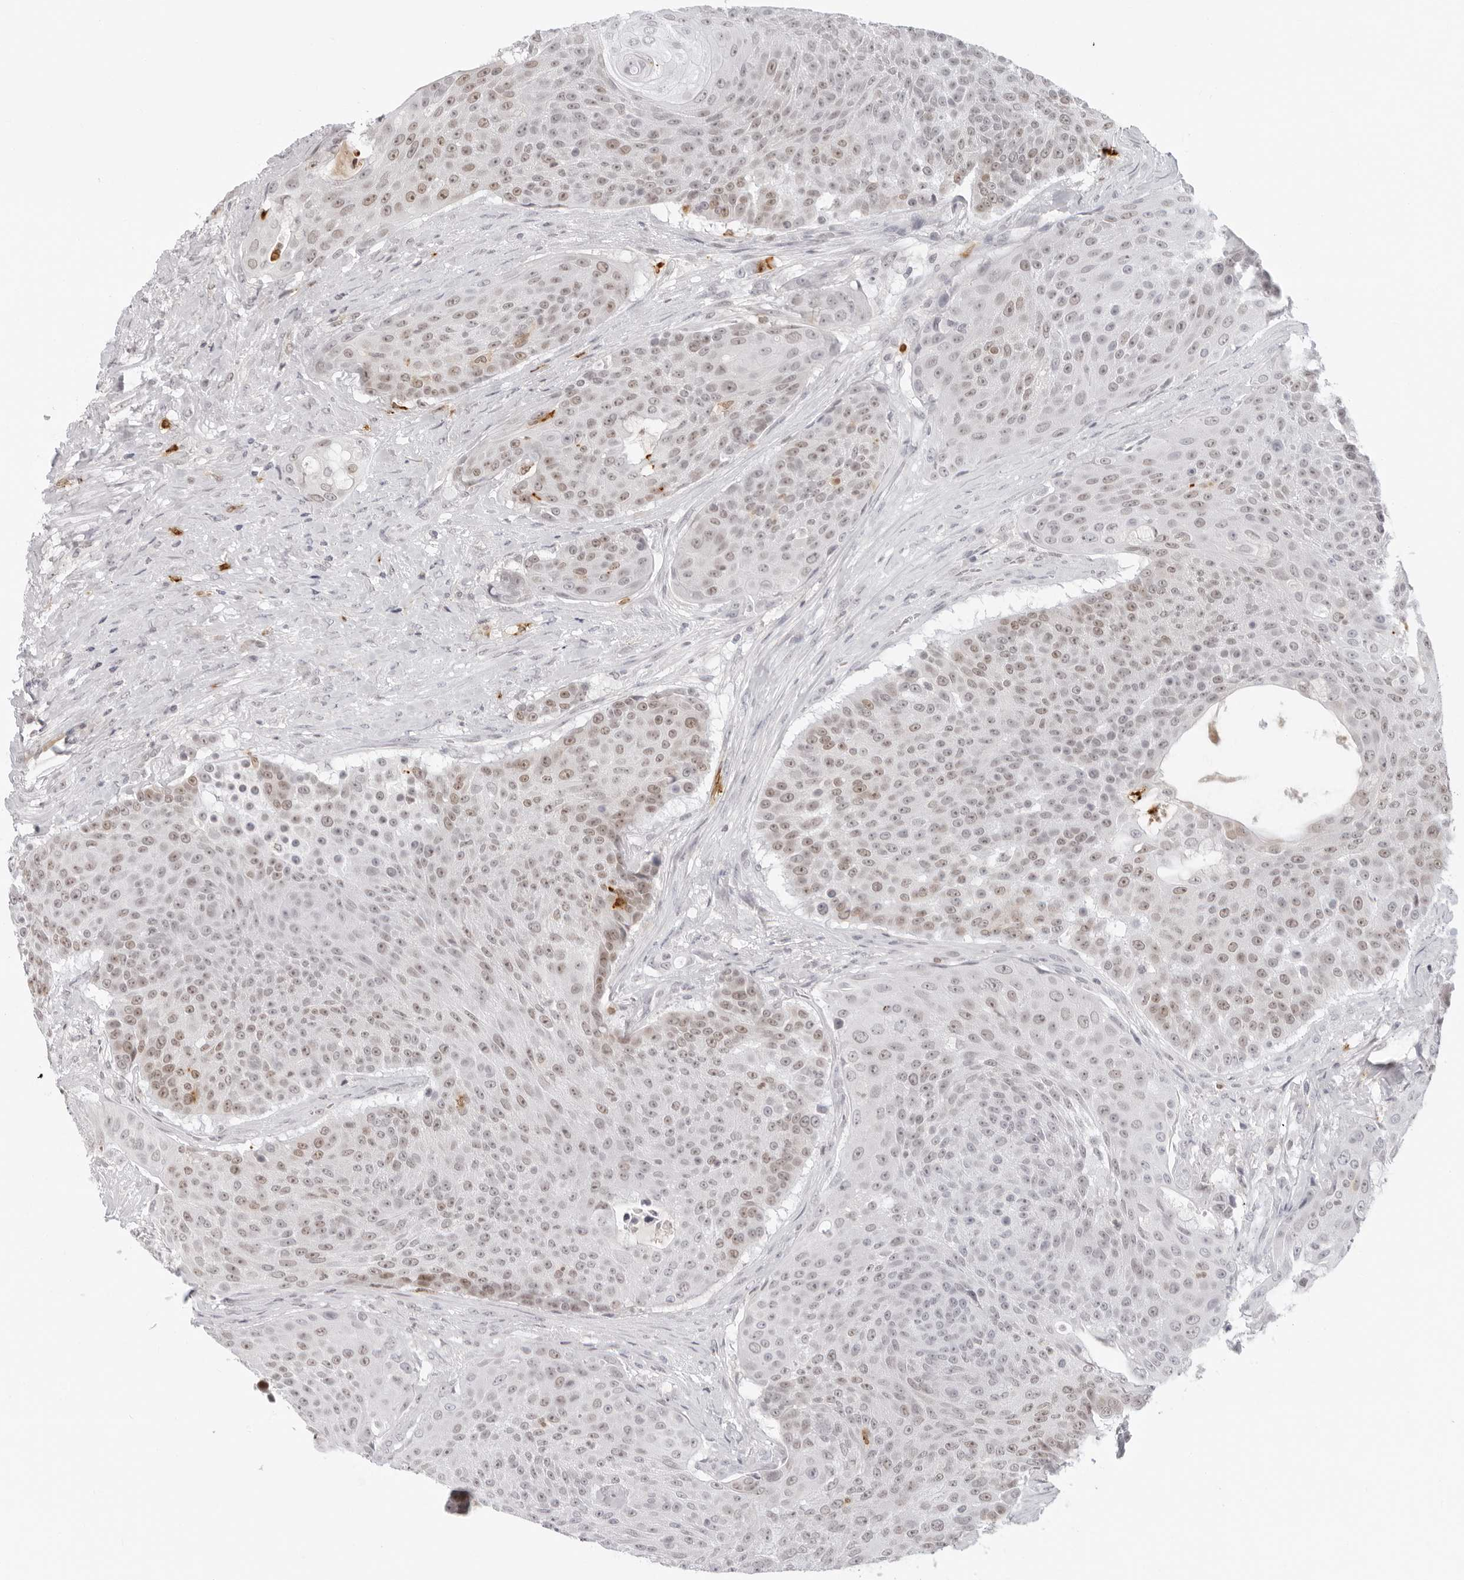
{"staining": {"intensity": "weak", "quantity": "25%-75%", "location": "nuclear"}, "tissue": "urothelial cancer", "cell_type": "Tumor cells", "image_type": "cancer", "snomed": [{"axis": "morphology", "description": "Urothelial carcinoma, High grade"}, {"axis": "topography", "description": "Urinary bladder"}], "caption": "Weak nuclear expression for a protein is identified in approximately 25%-75% of tumor cells of high-grade urothelial carcinoma using immunohistochemistry.", "gene": "MSH6", "patient": {"sex": "female", "age": 63}}